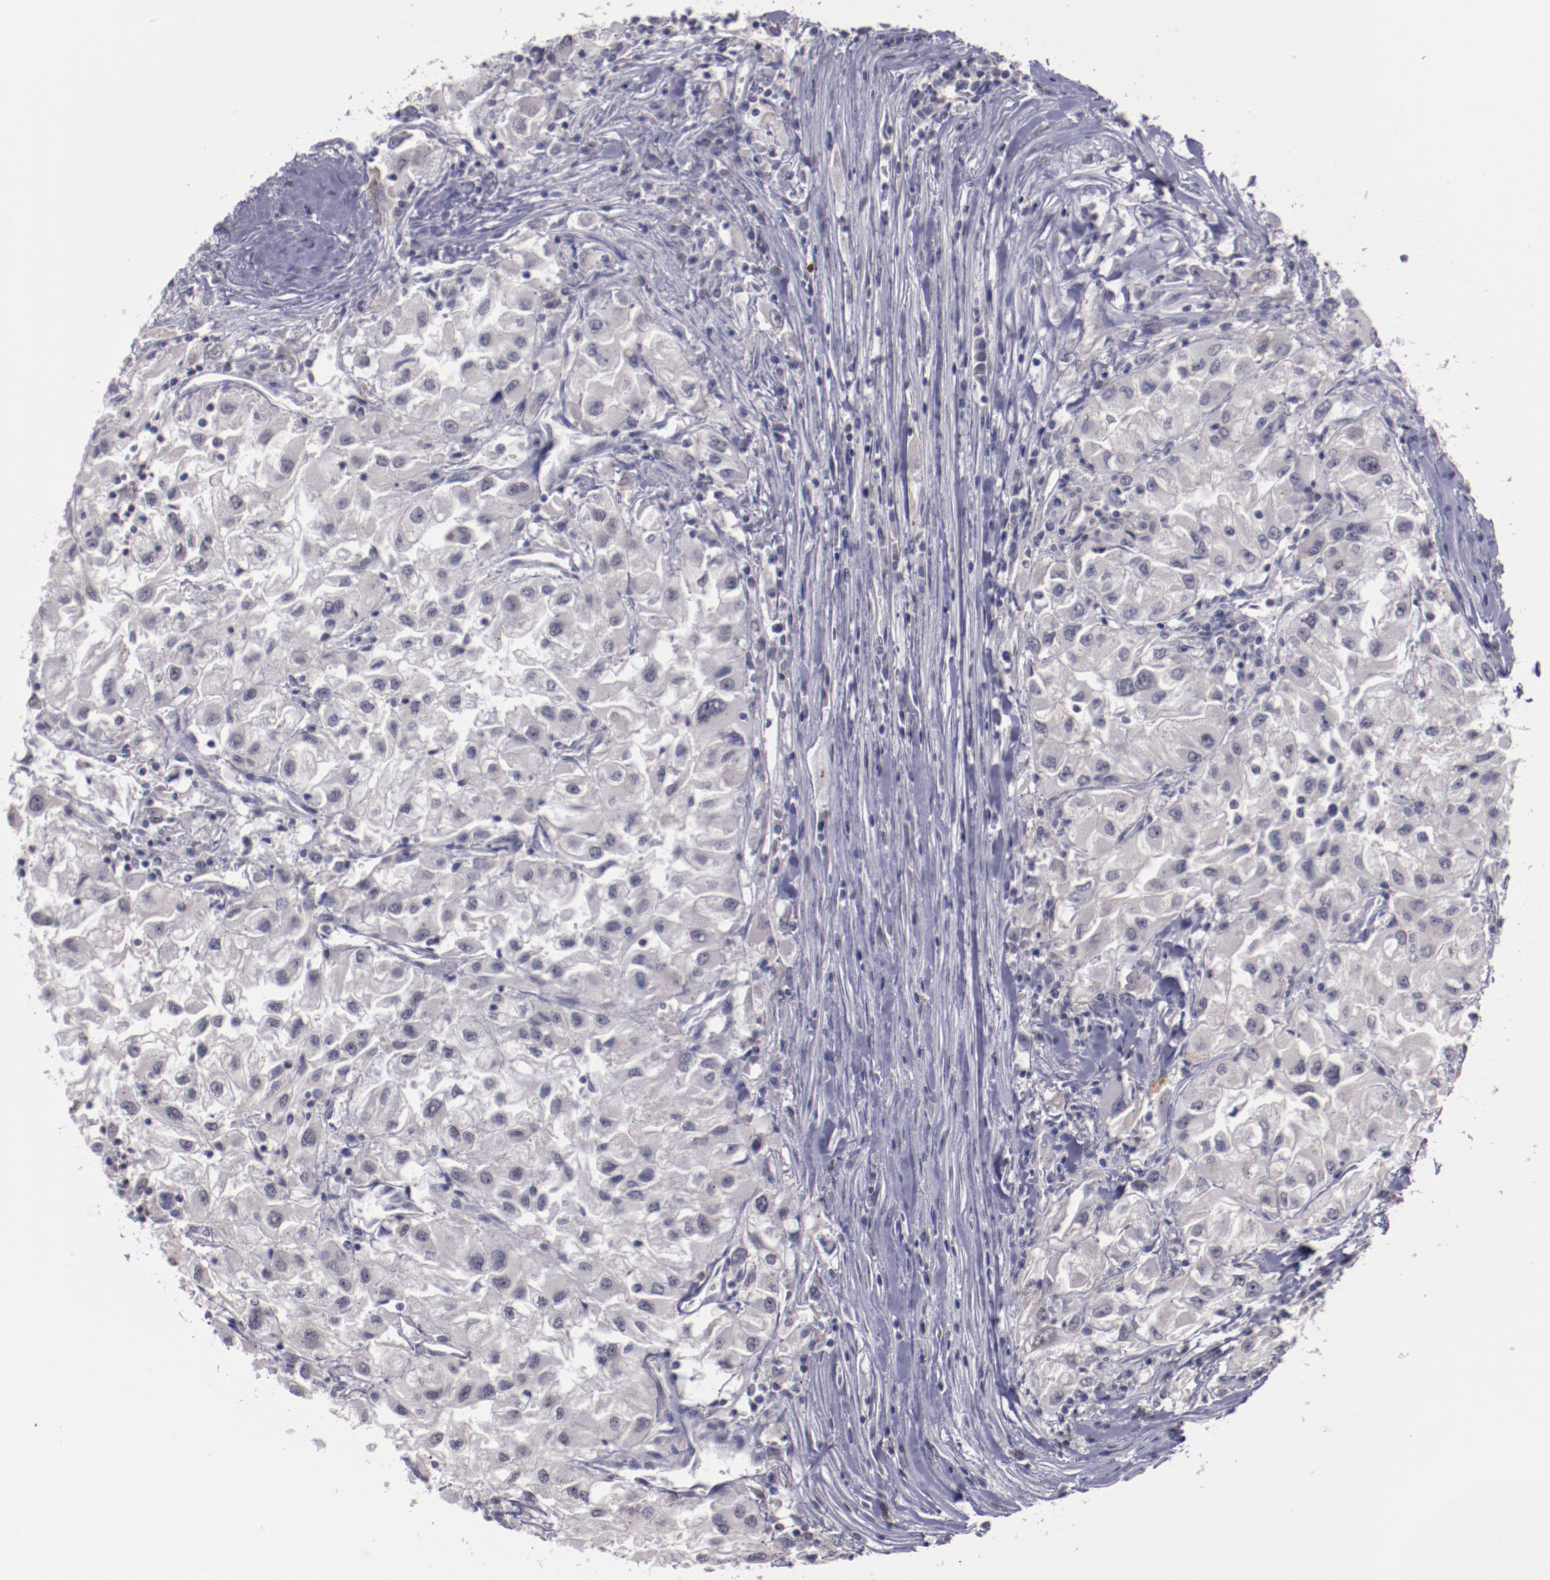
{"staining": {"intensity": "negative", "quantity": "none", "location": "none"}, "tissue": "renal cancer", "cell_type": "Tumor cells", "image_type": "cancer", "snomed": [{"axis": "morphology", "description": "Adenocarcinoma, NOS"}, {"axis": "topography", "description": "Kidney"}], "caption": "The IHC photomicrograph has no significant positivity in tumor cells of renal cancer tissue.", "gene": "NRXN3", "patient": {"sex": "male", "age": 59}}